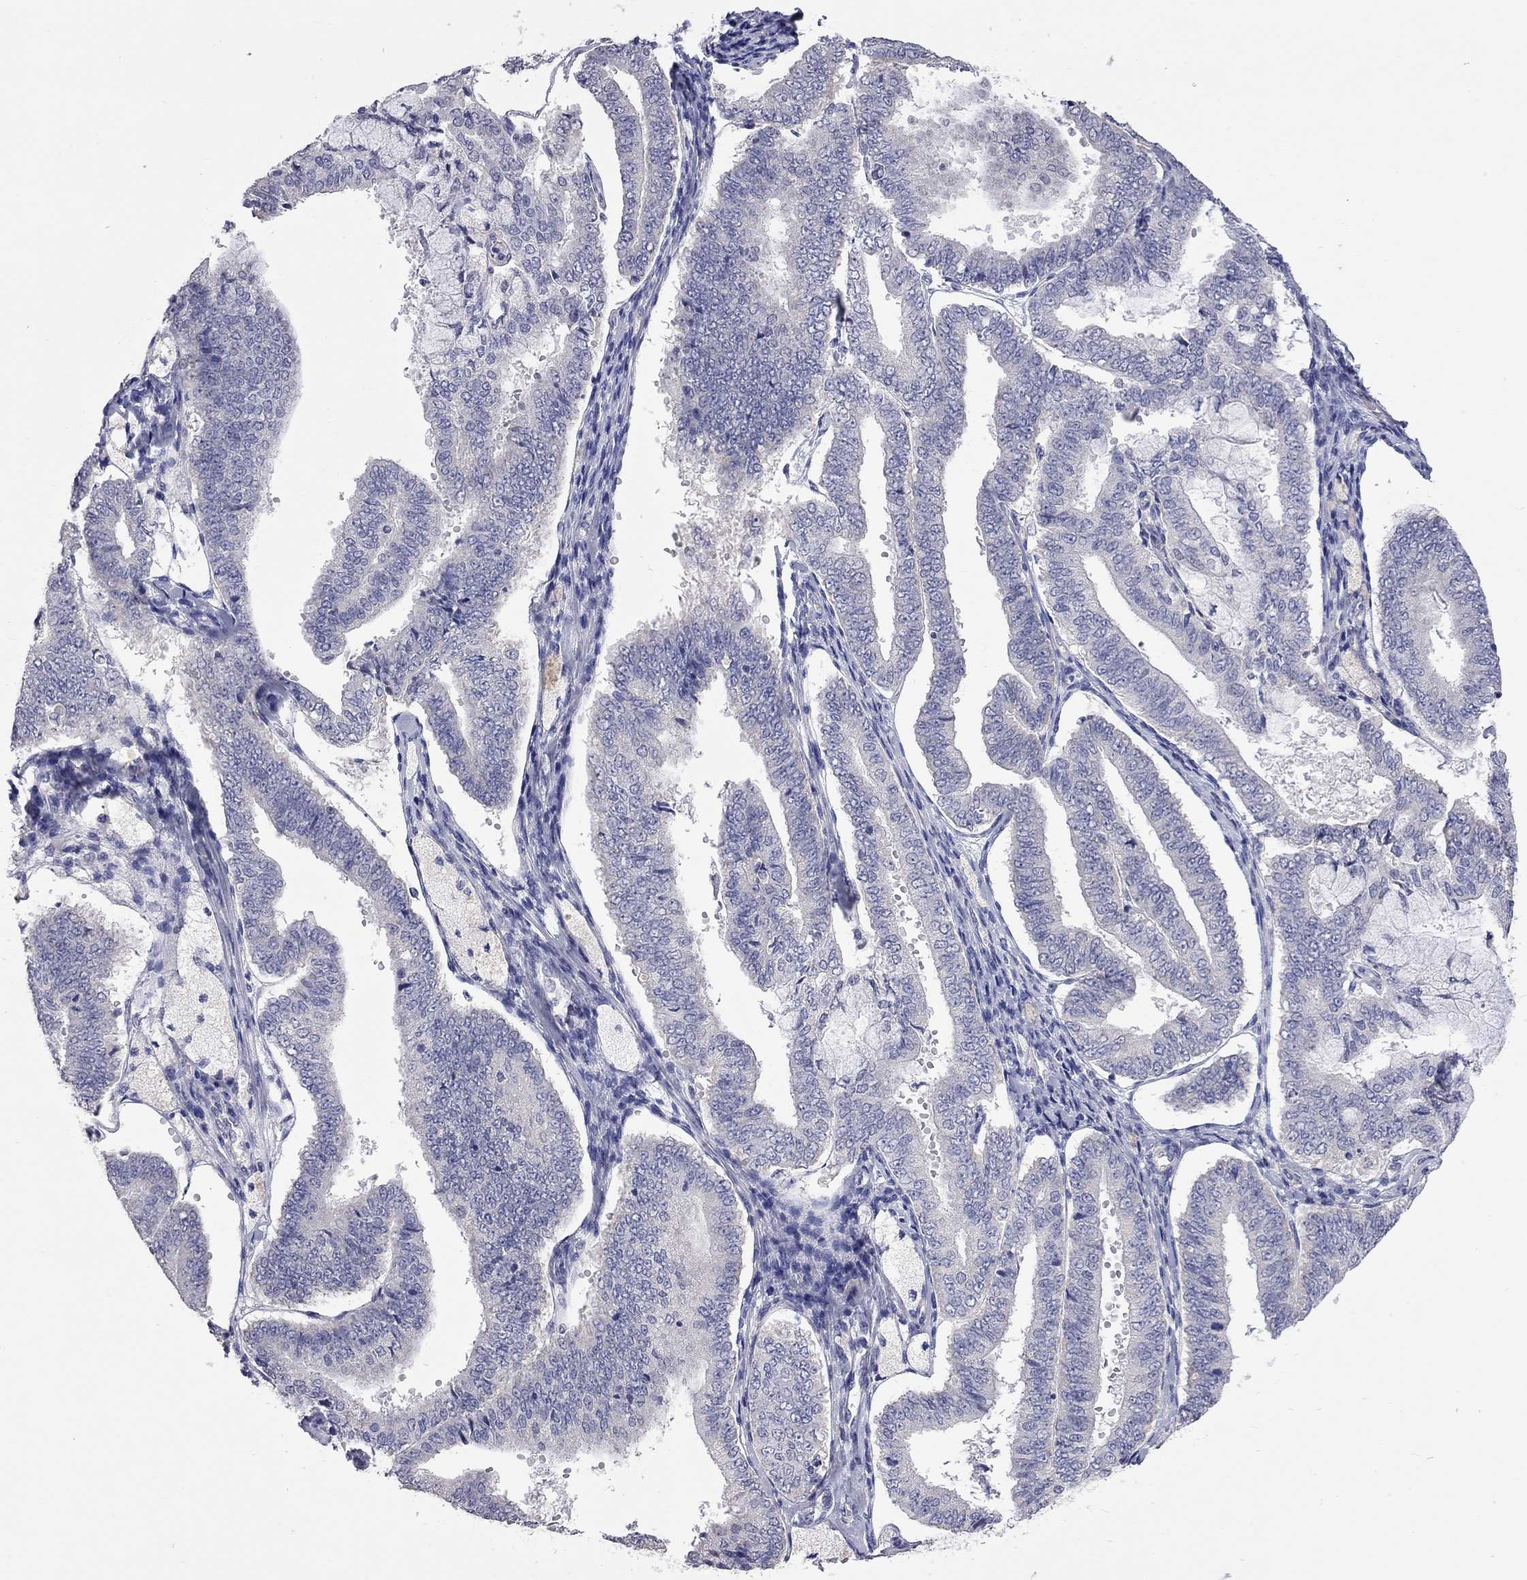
{"staining": {"intensity": "negative", "quantity": "none", "location": "none"}, "tissue": "endometrial cancer", "cell_type": "Tumor cells", "image_type": "cancer", "snomed": [{"axis": "morphology", "description": "Adenocarcinoma, NOS"}, {"axis": "topography", "description": "Endometrium"}], "caption": "This is an immunohistochemistry photomicrograph of endometrial adenocarcinoma. There is no expression in tumor cells.", "gene": "OPRK1", "patient": {"sex": "female", "age": 63}}